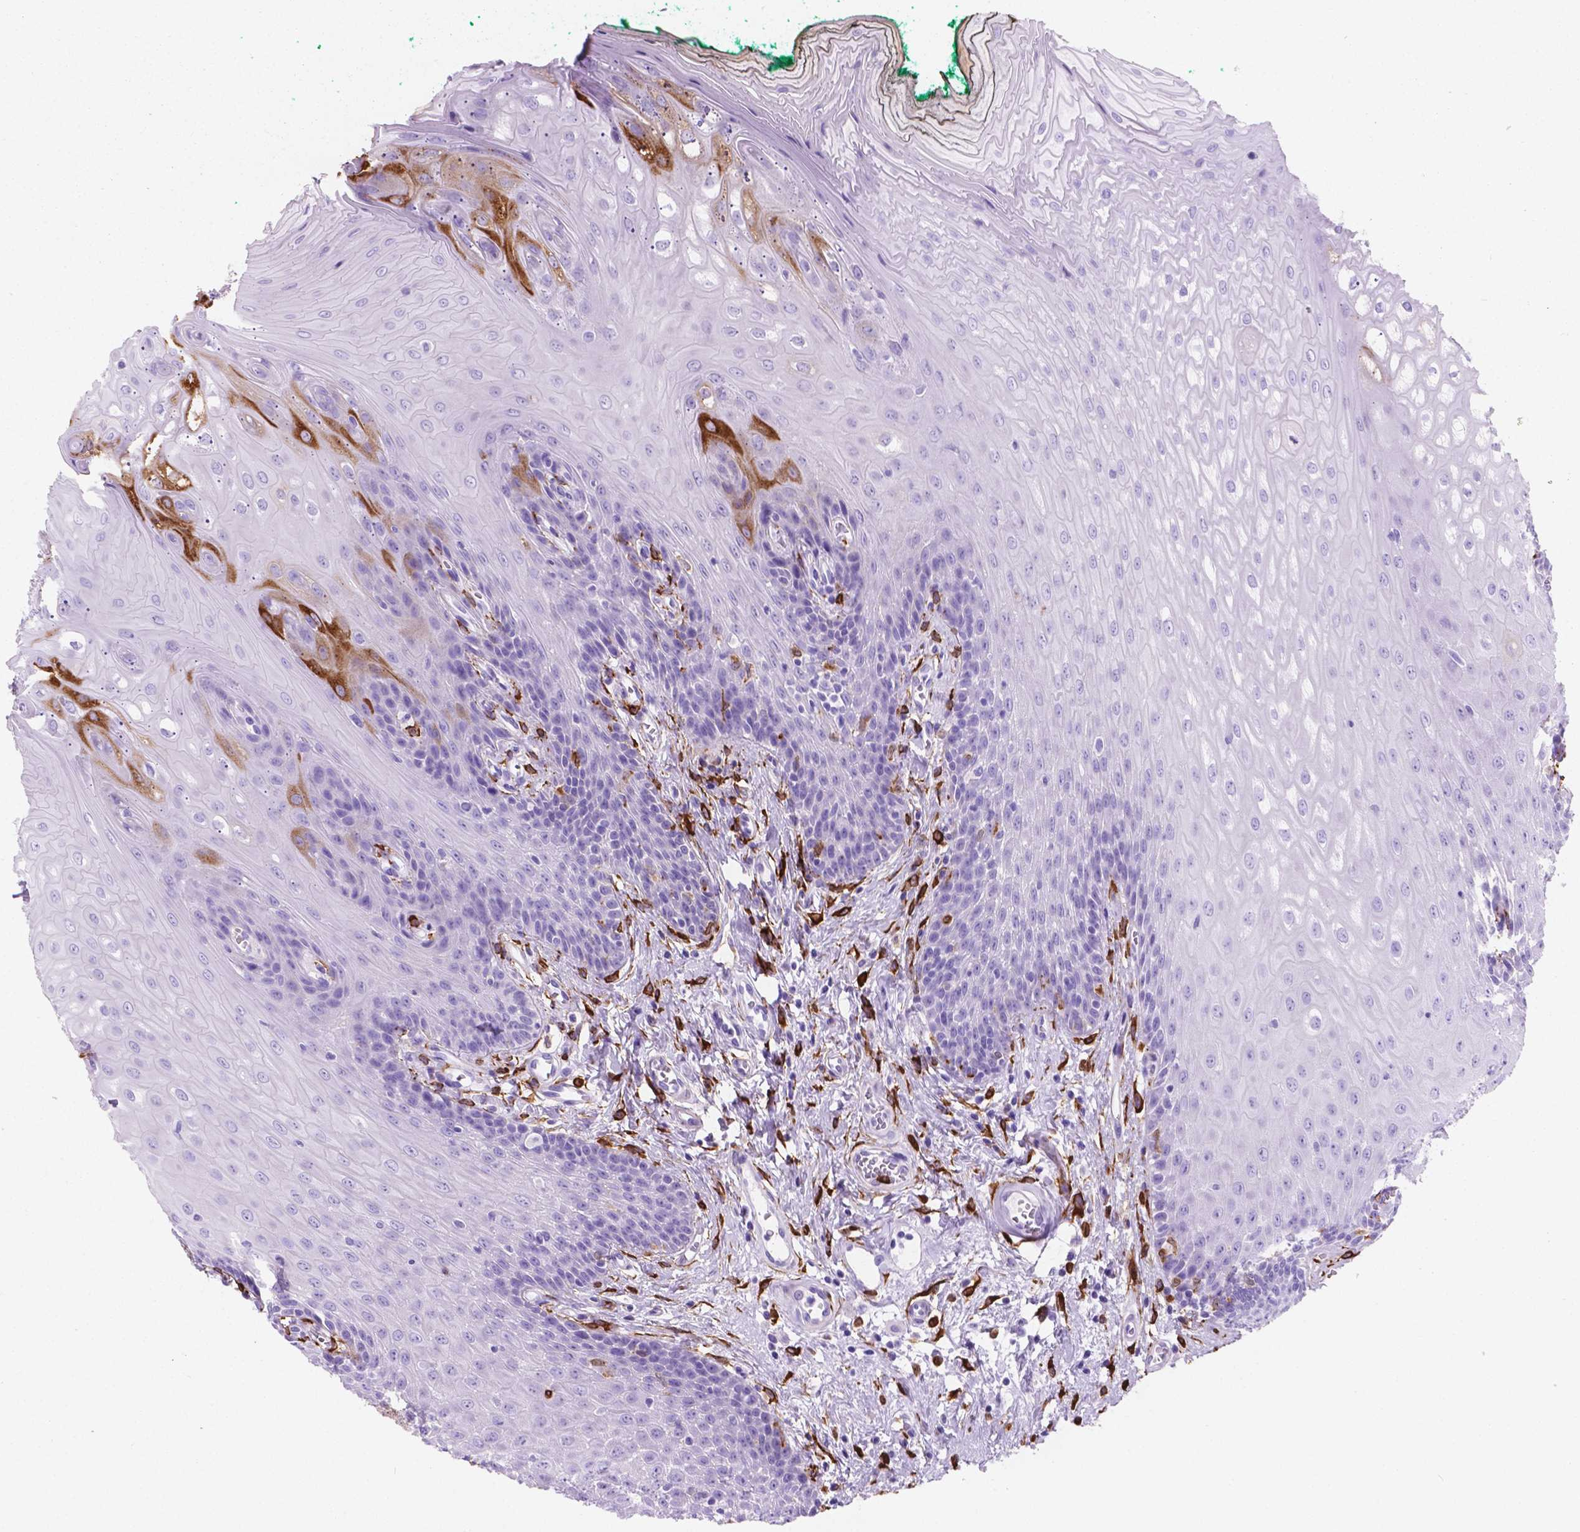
{"staining": {"intensity": "strong", "quantity": "<25%", "location": "cytoplasmic/membranous"}, "tissue": "oral mucosa", "cell_type": "Squamous epithelial cells", "image_type": "normal", "snomed": [{"axis": "morphology", "description": "Normal tissue, NOS"}, {"axis": "topography", "description": "Oral tissue"}], "caption": "Unremarkable oral mucosa exhibits strong cytoplasmic/membranous expression in about <25% of squamous epithelial cells The protein is shown in brown color, while the nuclei are stained blue..", "gene": "MACF1", "patient": {"sex": "female", "age": 68}}